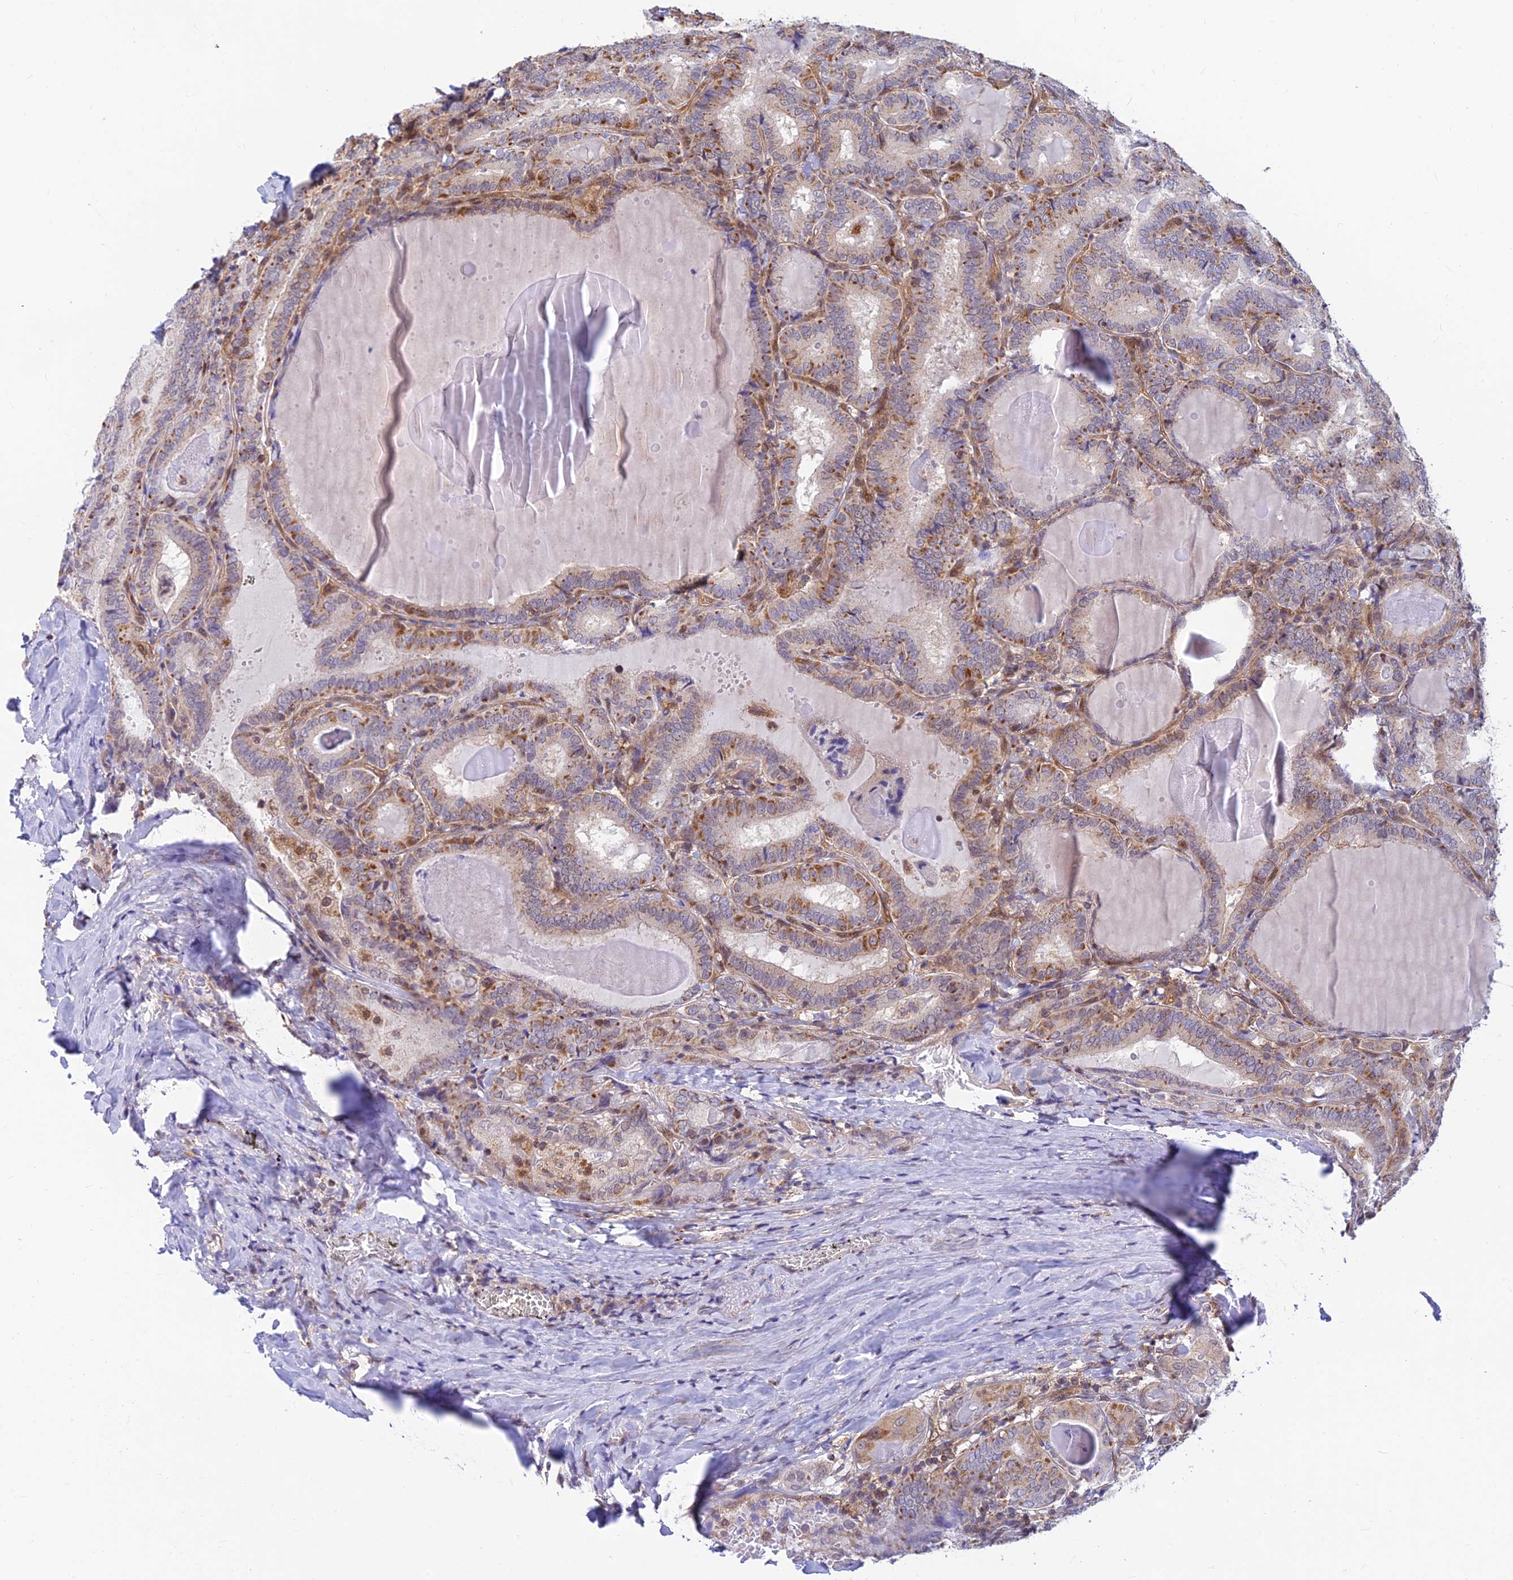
{"staining": {"intensity": "weak", "quantity": "<25%", "location": "cytoplasmic/membranous"}, "tissue": "thyroid cancer", "cell_type": "Tumor cells", "image_type": "cancer", "snomed": [{"axis": "morphology", "description": "Papillary adenocarcinoma, NOS"}, {"axis": "topography", "description": "Thyroid gland"}], "caption": "Tumor cells show no significant positivity in thyroid cancer. The staining is performed using DAB brown chromogen with nuclei counter-stained in using hematoxylin.", "gene": "LYSMD2", "patient": {"sex": "female", "age": 72}}